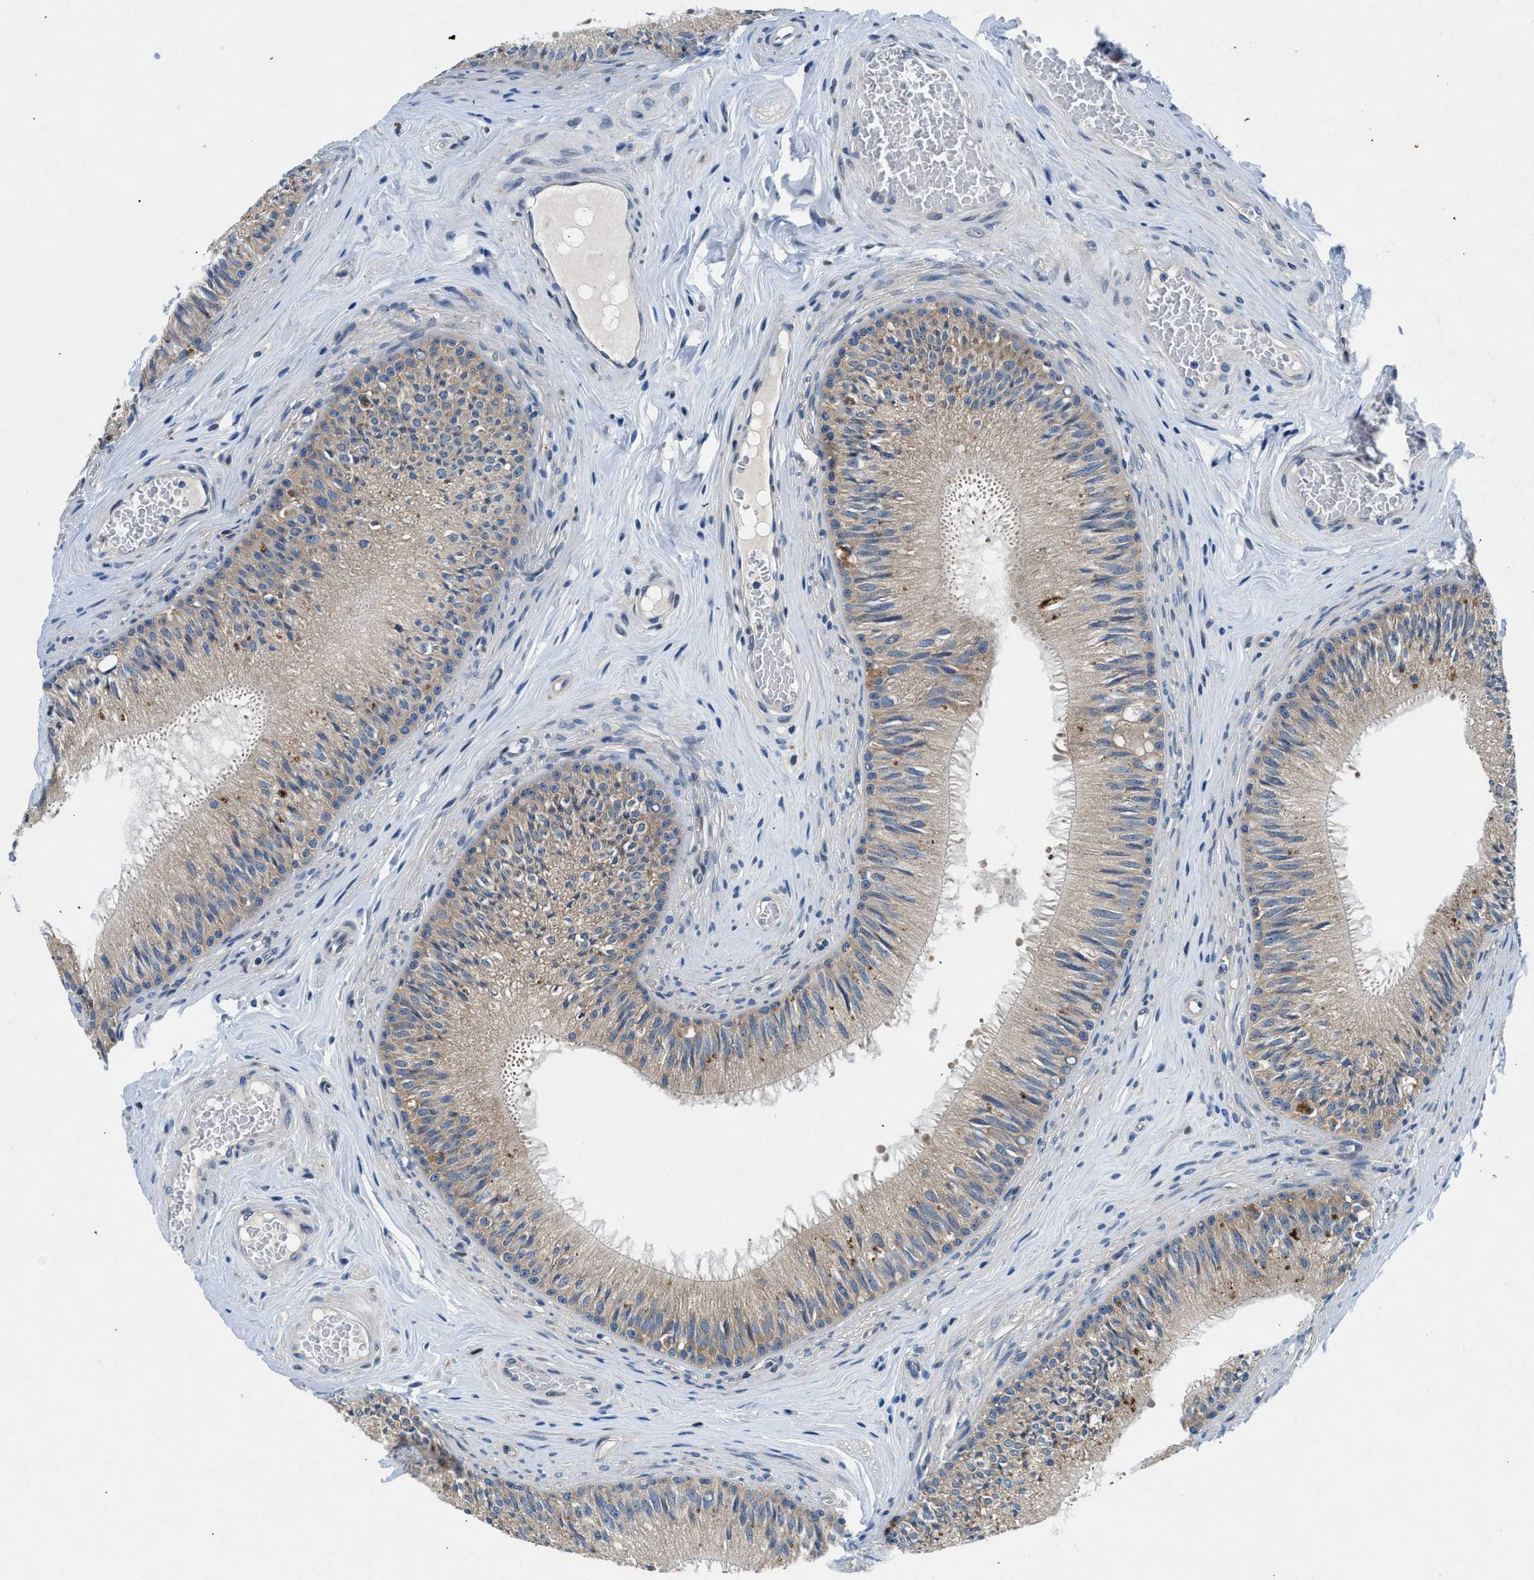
{"staining": {"intensity": "weak", "quantity": "<25%", "location": "cytoplasmic/membranous"}, "tissue": "epididymis", "cell_type": "Glandular cells", "image_type": "normal", "snomed": [{"axis": "morphology", "description": "Normal tissue, NOS"}, {"axis": "topography", "description": "Testis"}, {"axis": "topography", "description": "Epididymis"}], "caption": "This image is of benign epididymis stained with immunohistochemistry (IHC) to label a protein in brown with the nuclei are counter-stained blue. There is no staining in glandular cells.", "gene": "COPS2", "patient": {"sex": "male", "age": 36}}